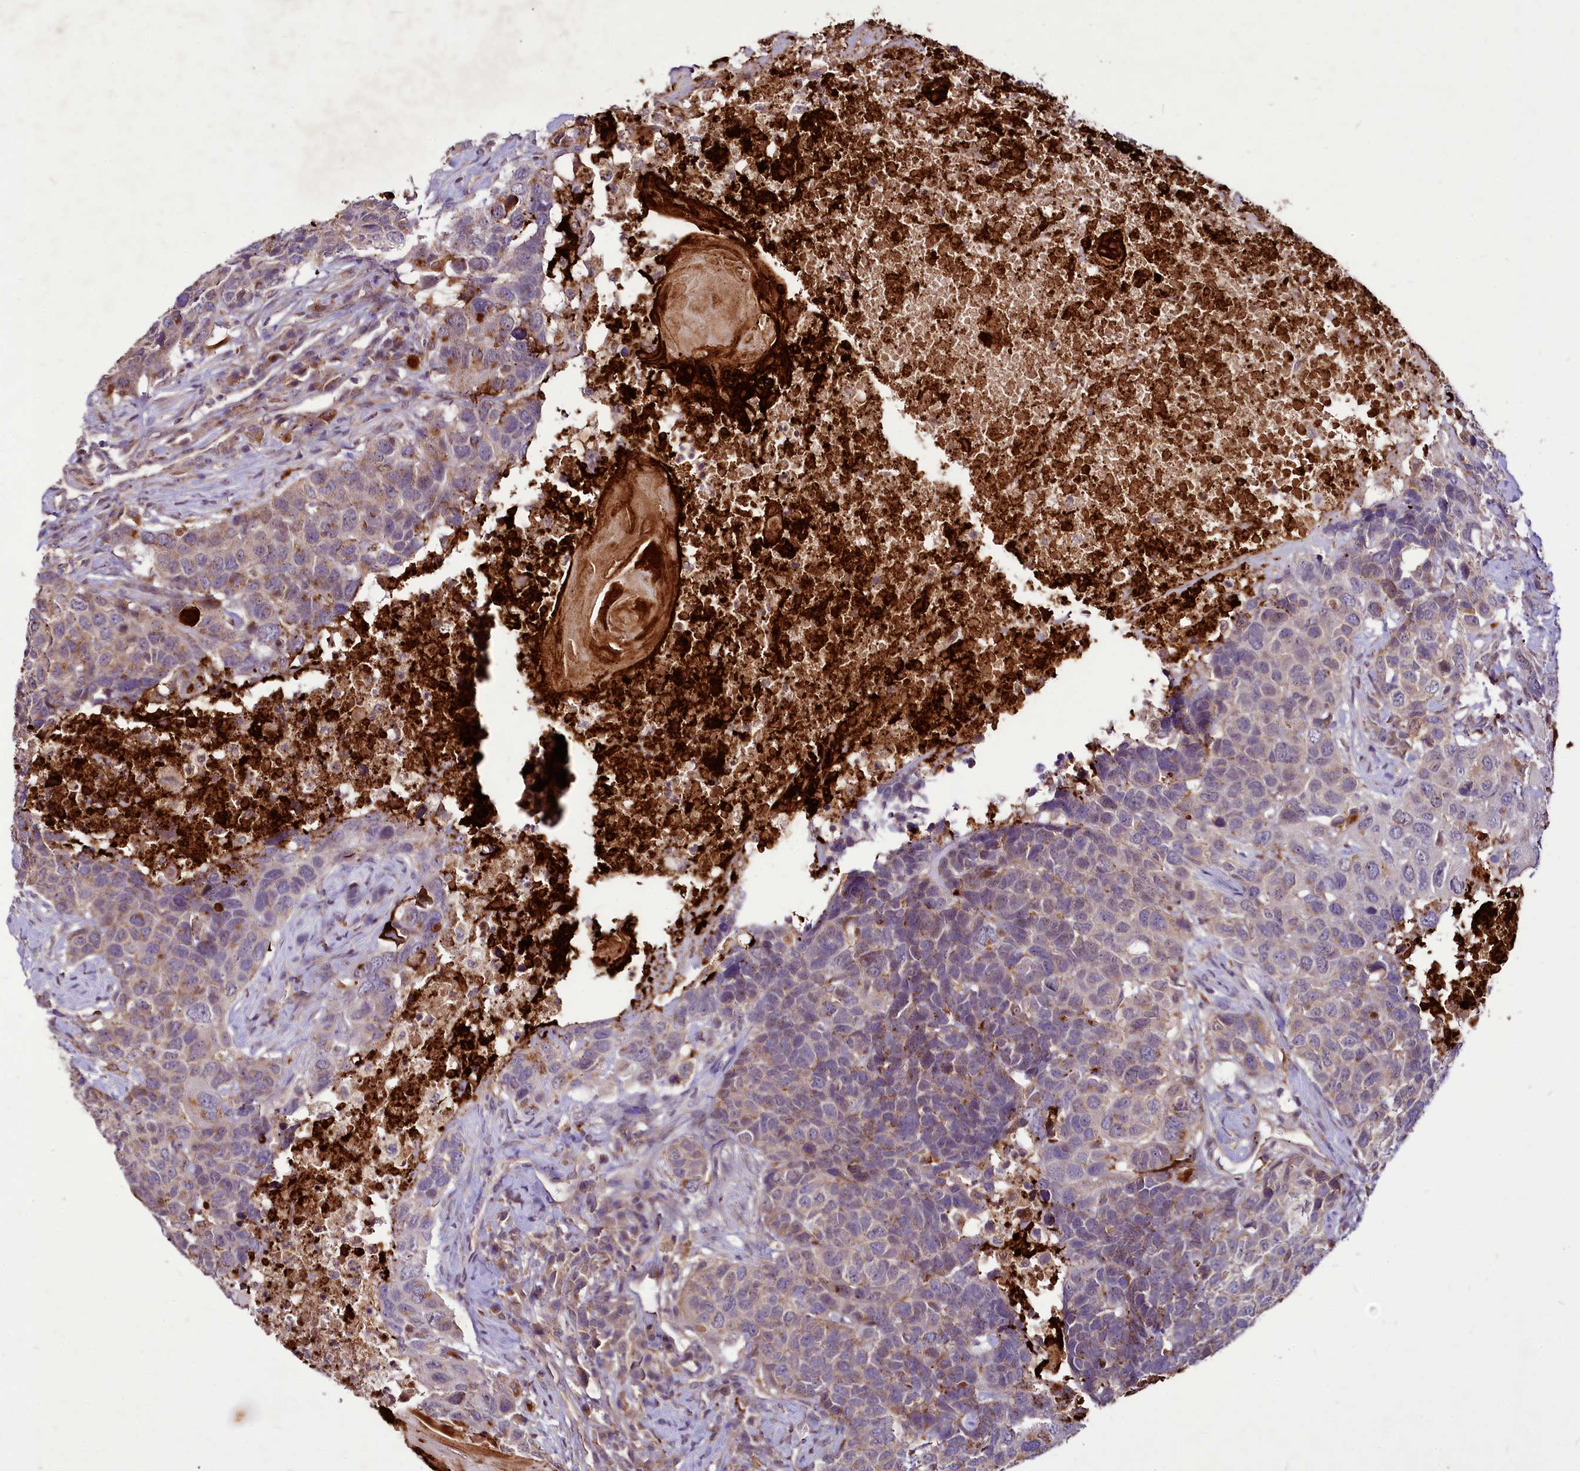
{"staining": {"intensity": "weak", "quantity": "25%-75%", "location": "cytoplasmic/membranous"}, "tissue": "head and neck cancer", "cell_type": "Tumor cells", "image_type": "cancer", "snomed": [{"axis": "morphology", "description": "Squamous cell carcinoma, NOS"}, {"axis": "topography", "description": "Head-Neck"}], "caption": "Head and neck cancer stained for a protein exhibits weak cytoplasmic/membranous positivity in tumor cells.", "gene": "C11orf86", "patient": {"sex": "male", "age": 66}}